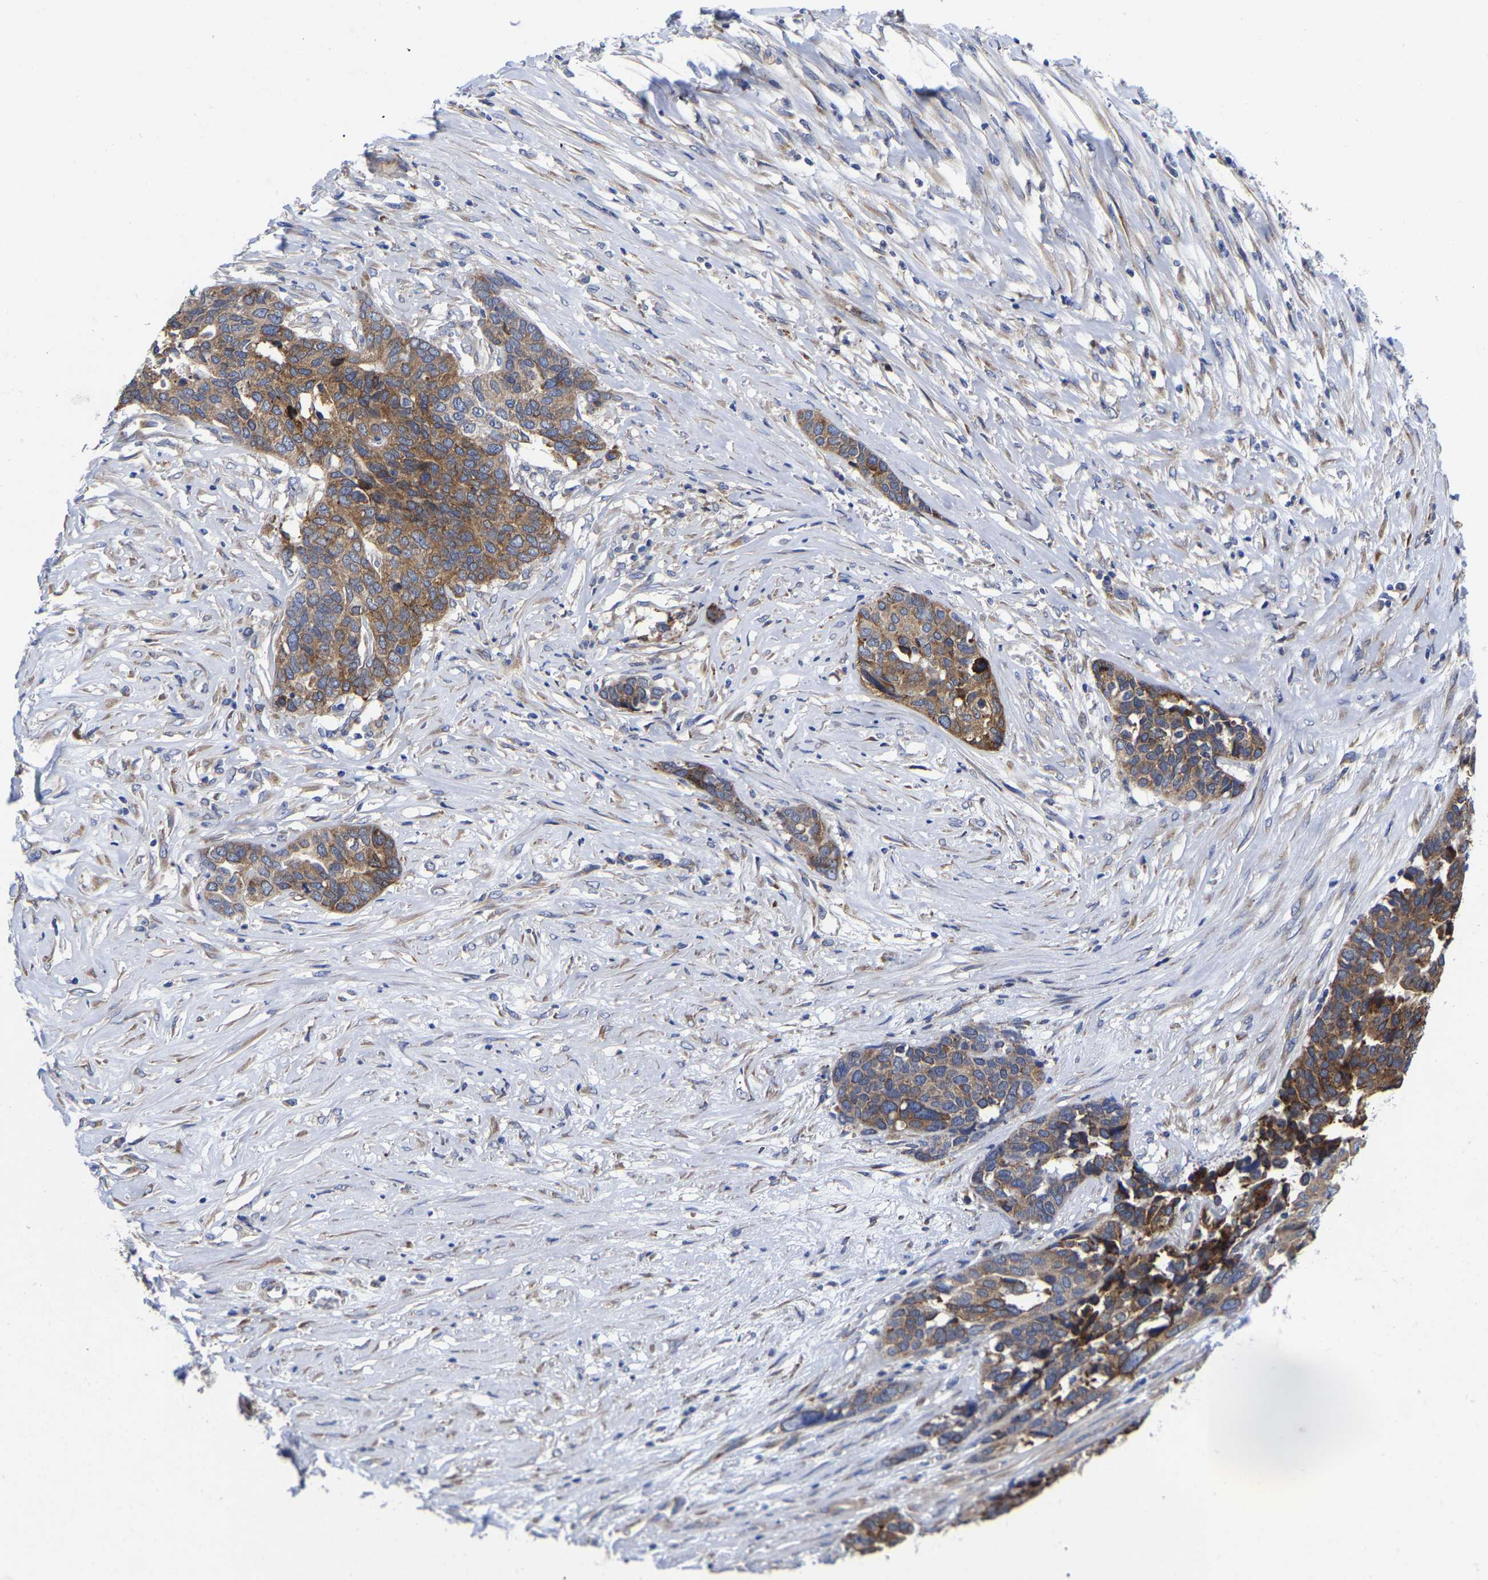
{"staining": {"intensity": "moderate", "quantity": ">75%", "location": "cytoplasmic/membranous"}, "tissue": "ovarian cancer", "cell_type": "Tumor cells", "image_type": "cancer", "snomed": [{"axis": "morphology", "description": "Cystadenocarcinoma, serous, NOS"}, {"axis": "topography", "description": "Ovary"}], "caption": "This is an image of immunohistochemistry staining of ovarian serous cystadenocarcinoma, which shows moderate positivity in the cytoplasmic/membranous of tumor cells.", "gene": "CFAP298", "patient": {"sex": "female", "age": 44}}